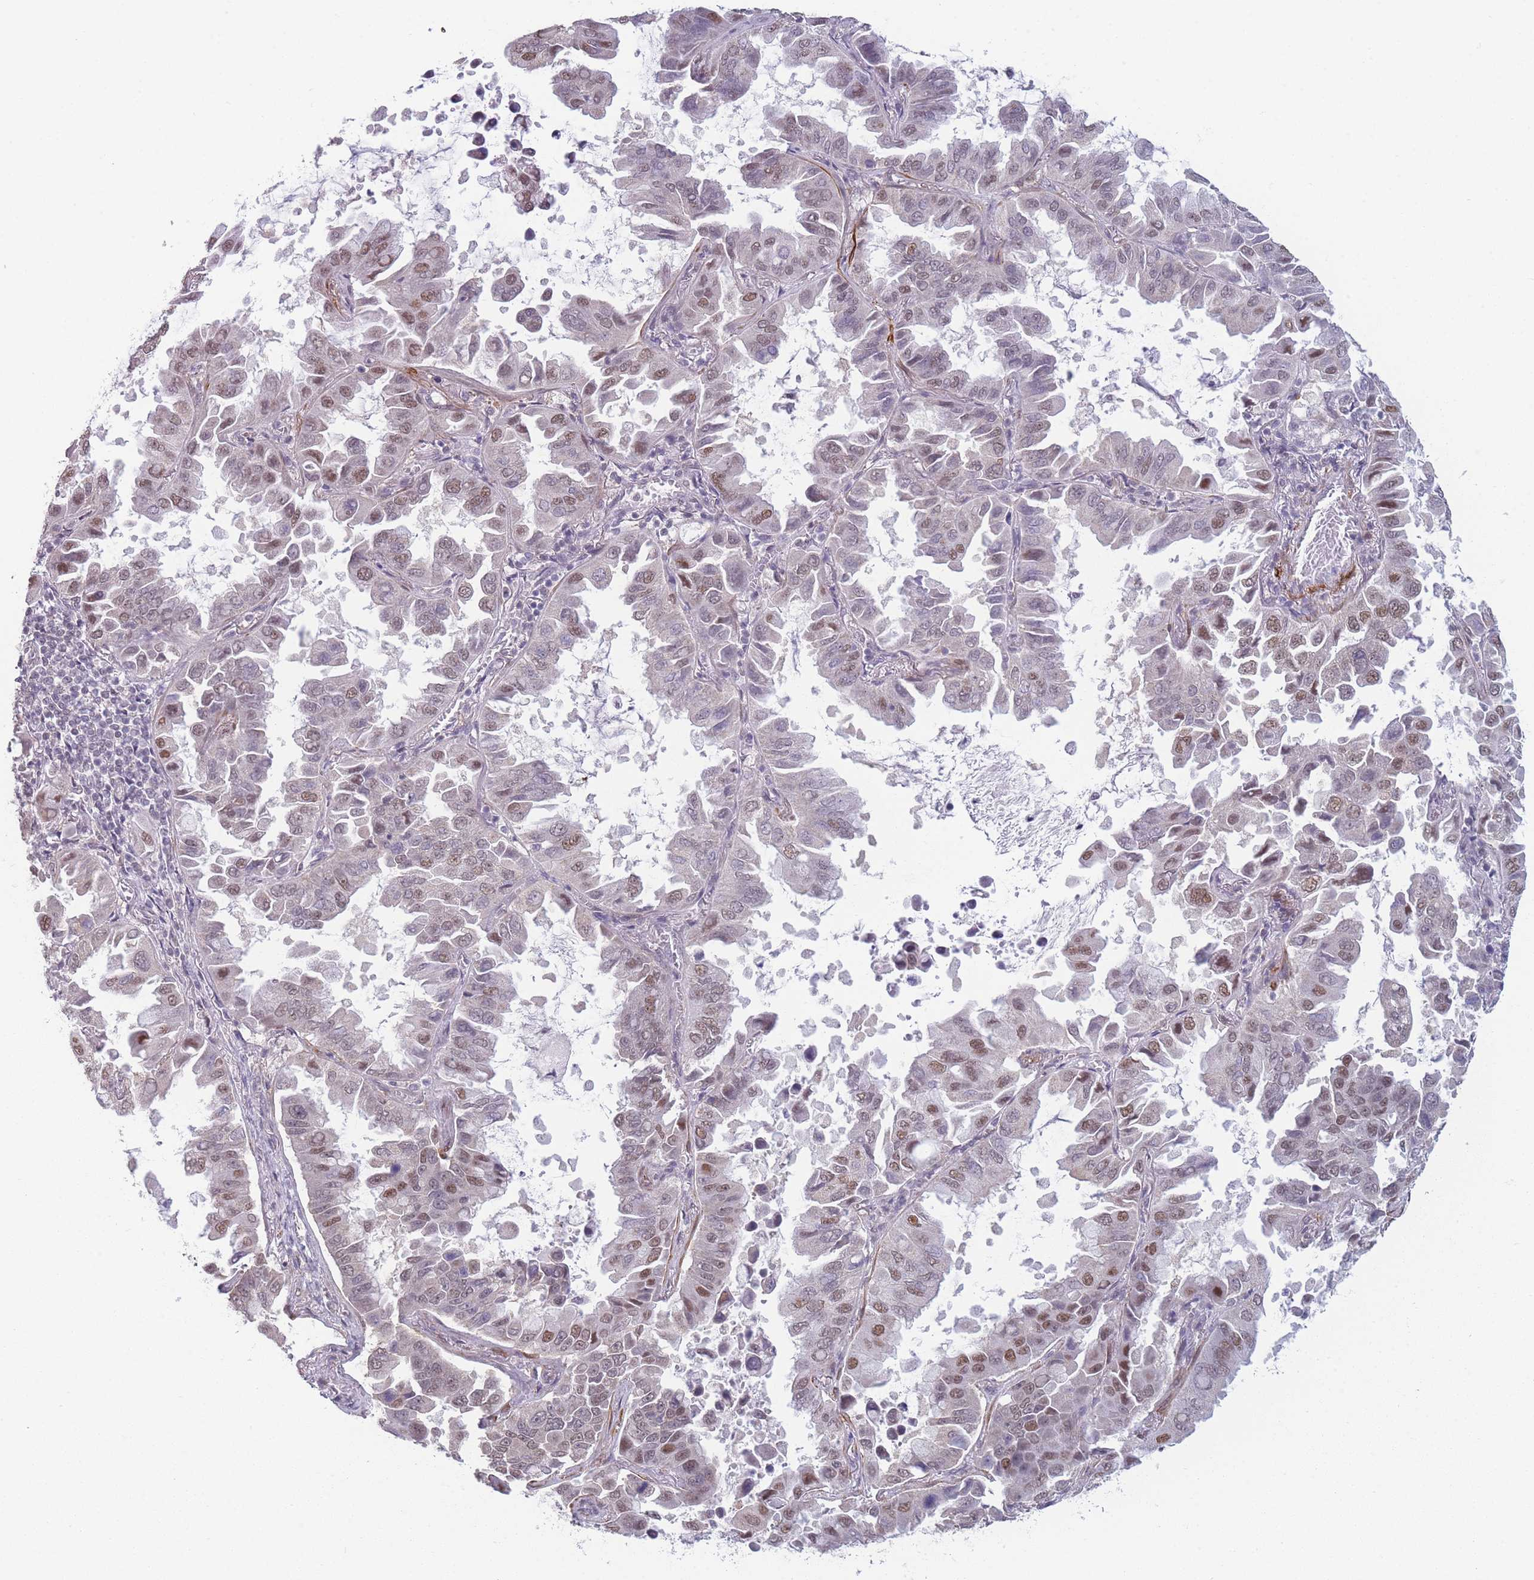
{"staining": {"intensity": "moderate", "quantity": "25%-75%", "location": "nuclear"}, "tissue": "lung cancer", "cell_type": "Tumor cells", "image_type": "cancer", "snomed": [{"axis": "morphology", "description": "Adenocarcinoma, NOS"}, {"axis": "topography", "description": "Lung"}], "caption": "Protein expression analysis of lung cancer (adenocarcinoma) shows moderate nuclear expression in about 25%-75% of tumor cells. The staining was performed using DAB (3,3'-diaminobenzidine) to visualize the protein expression in brown, while the nuclei were stained in blue with hematoxylin (Magnification: 20x).", "gene": "SIN3B", "patient": {"sex": "male", "age": 64}}